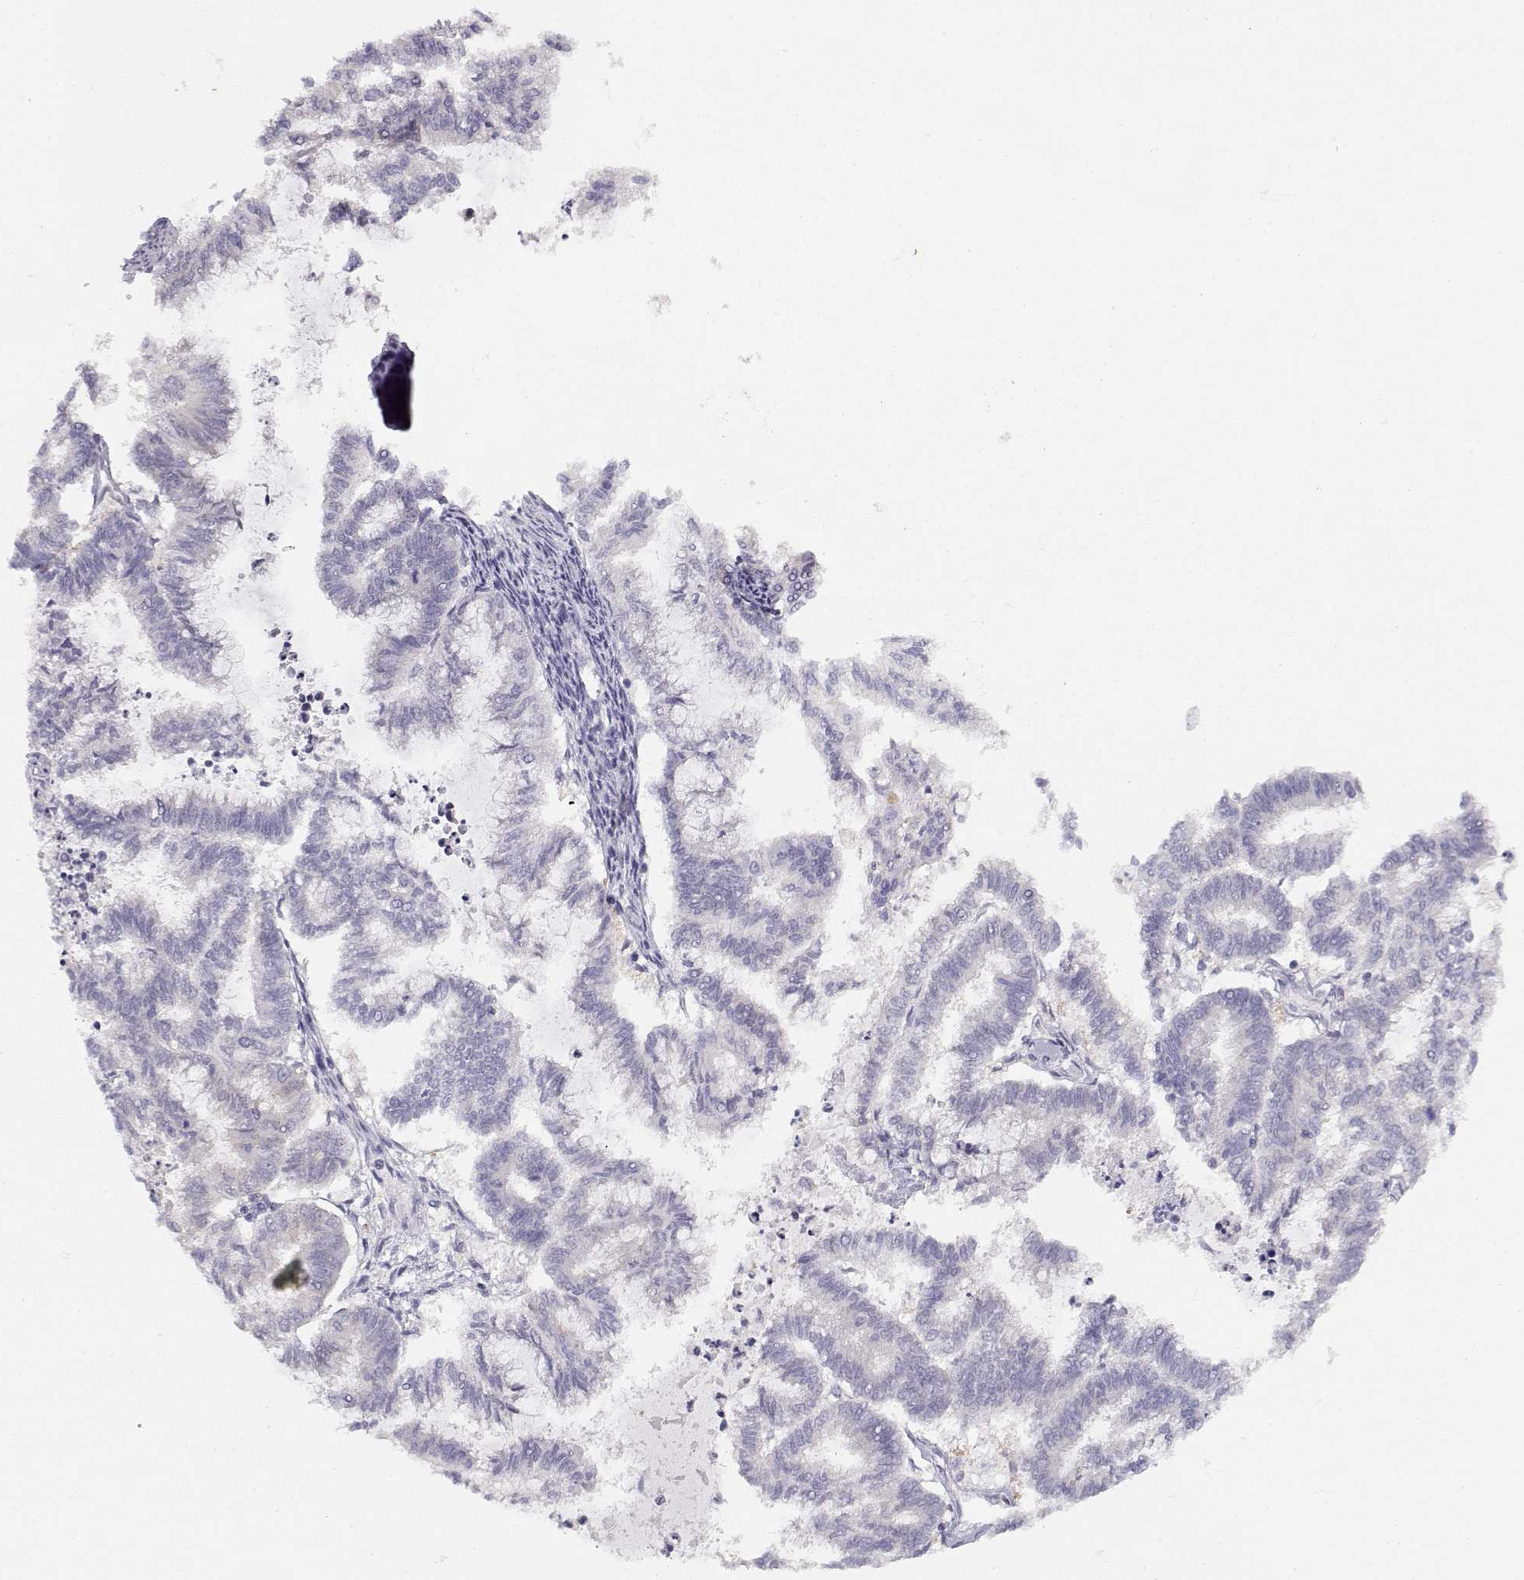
{"staining": {"intensity": "negative", "quantity": "none", "location": "none"}, "tissue": "endometrial cancer", "cell_type": "Tumor cells", "image_type": "cancer", "snomed": [{"axis": "morphology", "description": "Adenocarcinoma, NOS"}, {"axis": "topography", "description": "Endometrium"}], "caption": "Immunohistochemistry histopathology image of endometrial adenocarcinoma stained for a protein (brown), which displays no positivity in tumor cells.", "gene": "TEPP", "patient": {"sex": "female", "age": 79}}